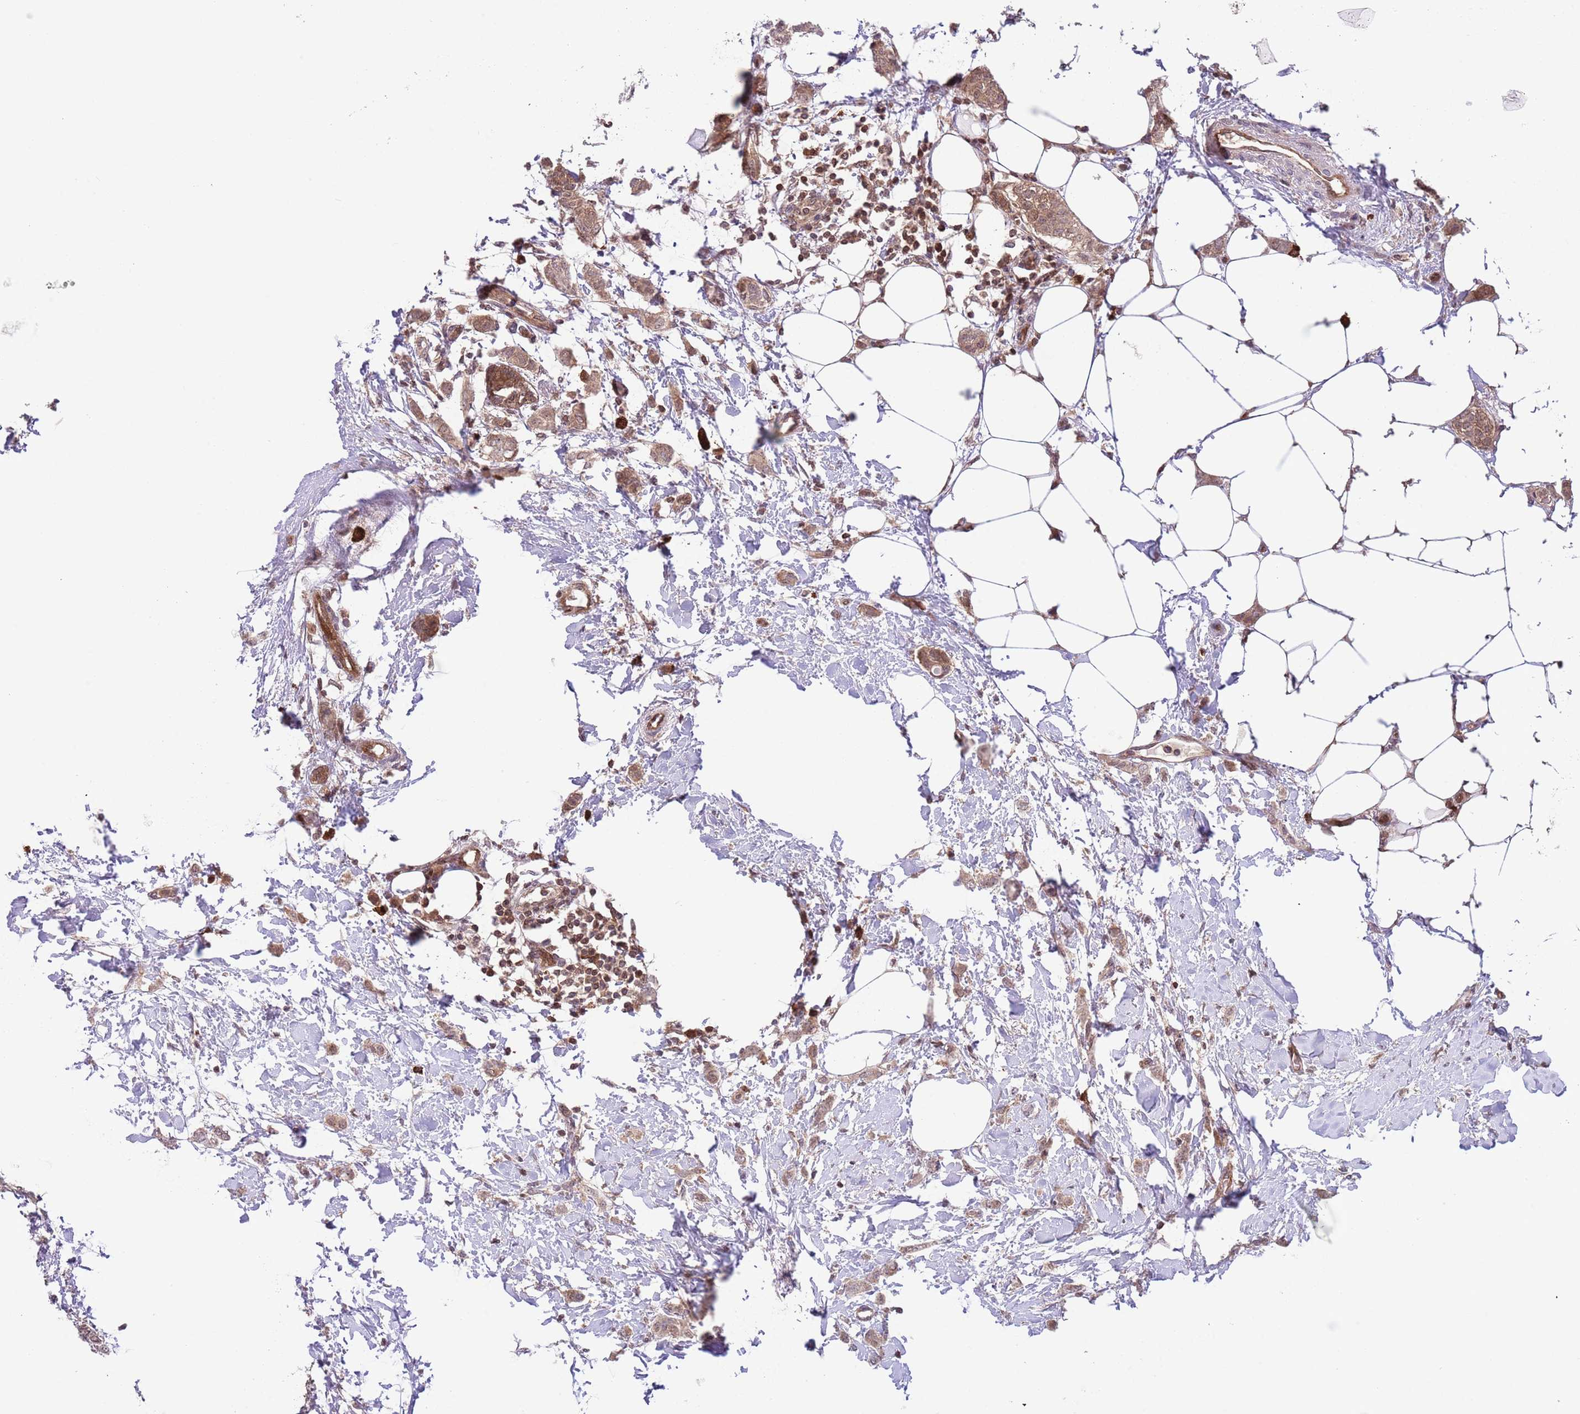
{"staining": {"intensity": "moderate", "quantity": ">75%", "location": "cytoplasmic/membranous,nuclear"}, "tissue": "breast cancer", "cell_type": "Tumor cells", "image_type": "cancer", "snomed": [{"axis": "morphology", "description": "Duct carcinoma"}, {"axis": "topography", "description": "Breast"}], "caption": "A photomicrograph showing moderate cytoplasmic/membranous and nuclear expression in approximately >75% of tumor cells in breast cancer, as visualized by brown immunohistochemical staining.", "gene": "HDHD2", "patient": {"sex": "female", "age": 72}}